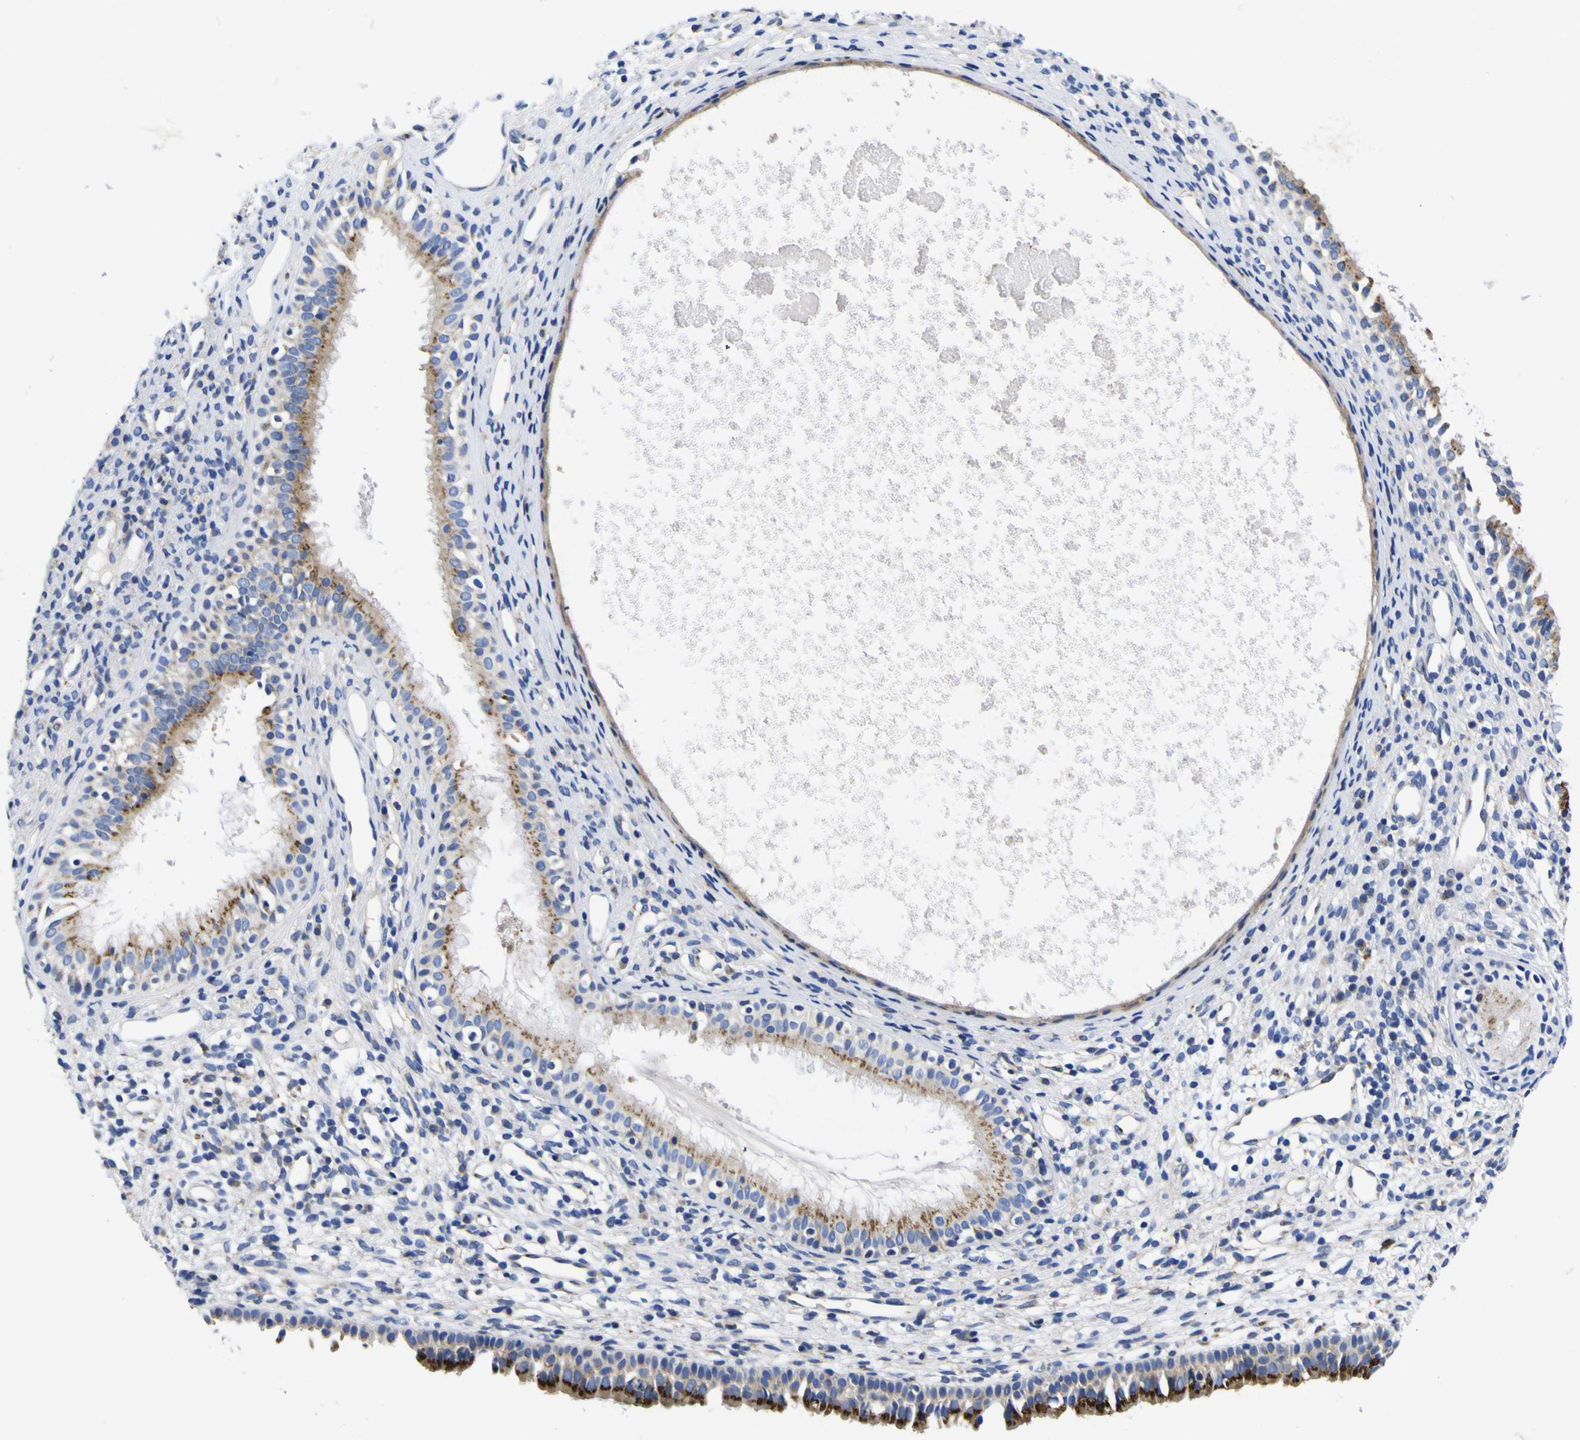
{"staining": {"intensity": "moderate", "quantity": "25%-75%", "location": "cytoplasmic/membranous"}, "tissue": "nasopharynx", "cell_type": "Respiratory epithelial cells", "image_type": "normal", "snomed": [{"axis": "morphology", "description": "Normal tissue, NOS"}, {"axis": "topography", "description": "Nasopharynx"}], "caption": "Nasopharynx stained for a protein reveals moderate cytoplasmic/membranous positivity in respiratory epithelial cells. (Stains: DAB (3,3'-diaminobenzidine) in brown, nuclei in blue, Microscopy: brightfield microscopy at high magnification).", "gene": "COA1", "patient": {"sex": "male", "age": 10}}